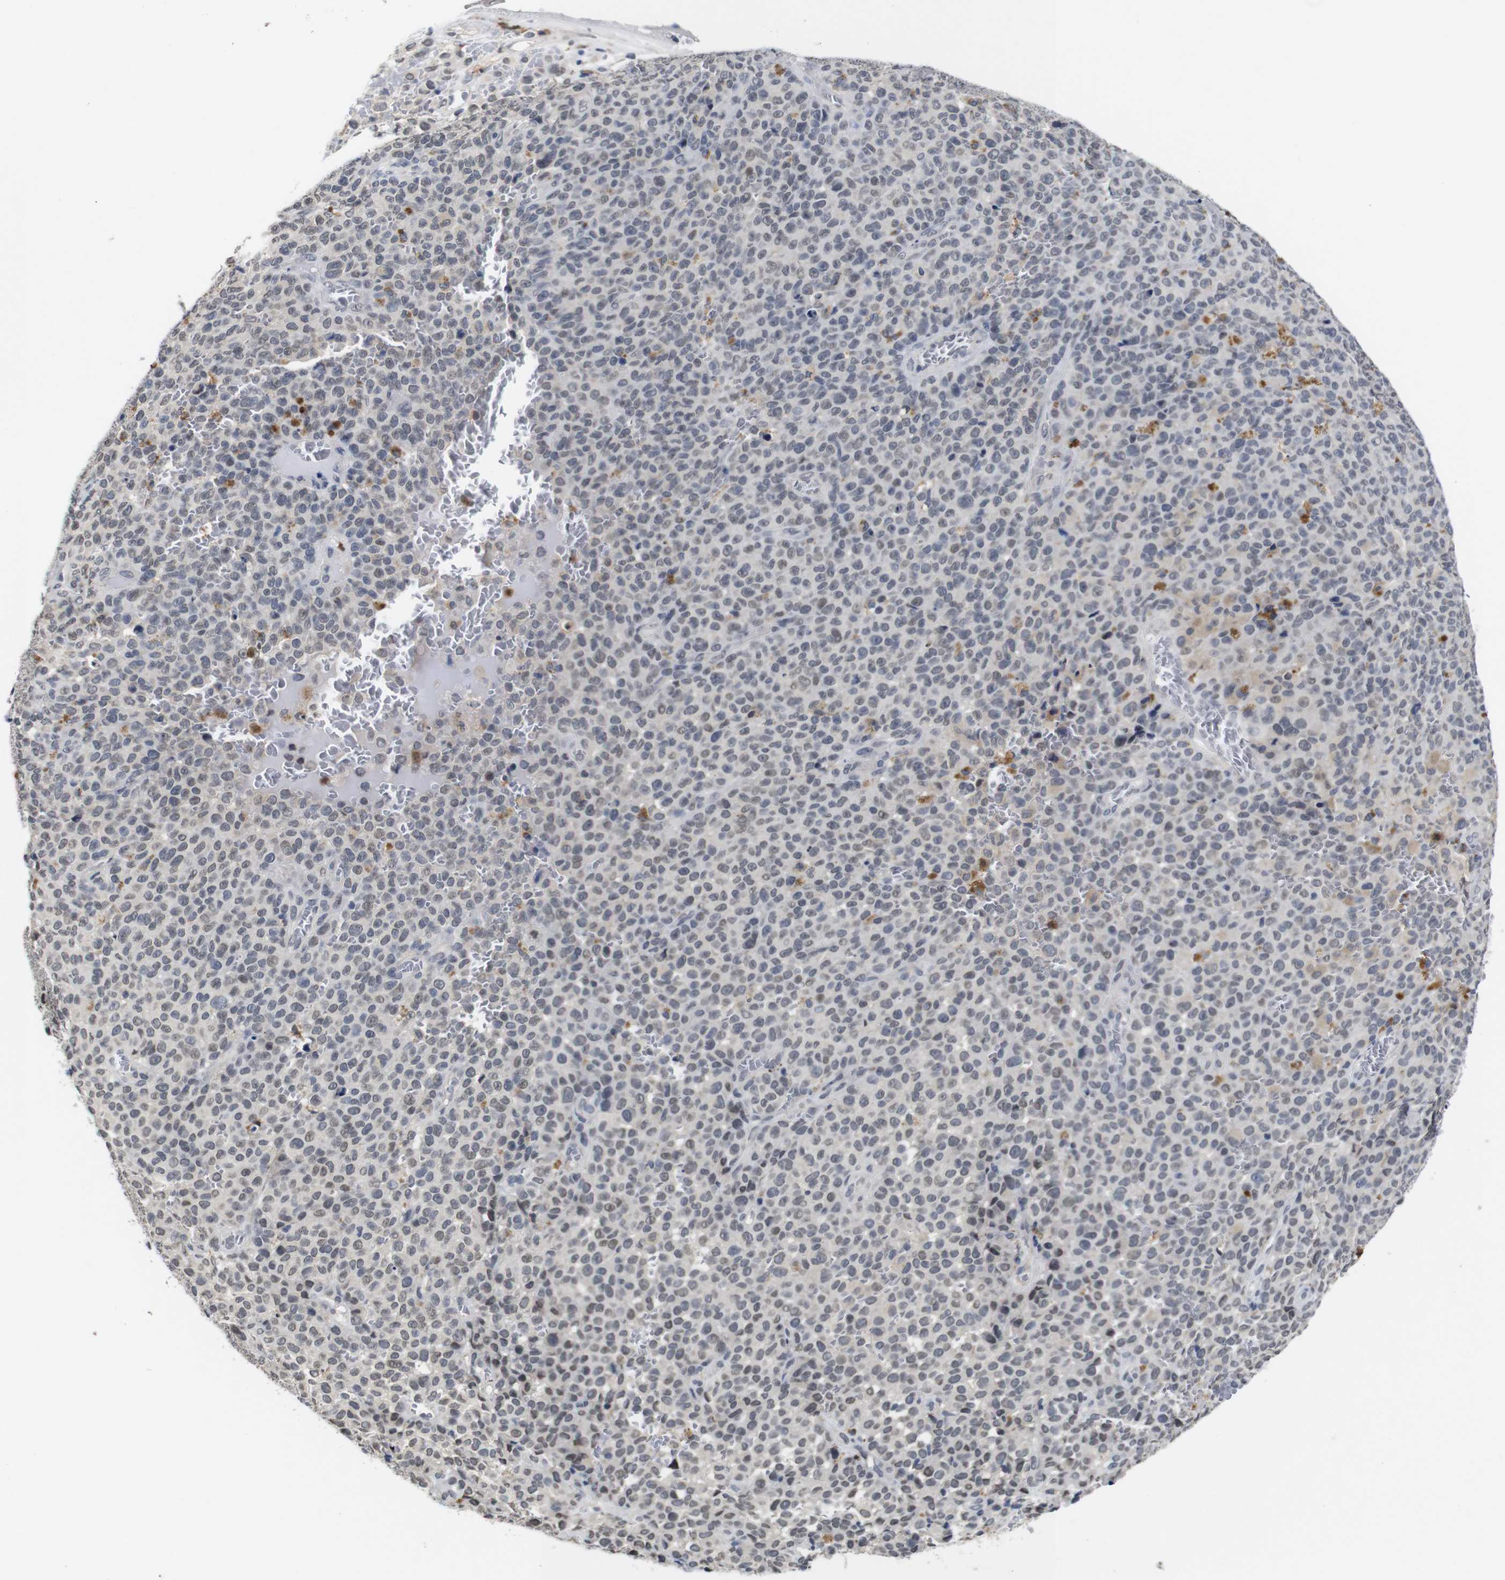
{"staining": {"intensity": "negative", "quantity": "none", "location": "none"}, "tissue": "melanoma", "cell_type": "Tumor cells", "image_type": "cancer", "snomed": [{"axis": "morphology", "description": "Malignant melanoma, NOS"}, {"axis": "topography", "description": "Skin"}], "caption": "Malignant melanoma stained for a protein using immunohistochemistry displays no expression tumor cells.", "gene": "NTRK3", "patient": {"sex": "female", "age": 82}}